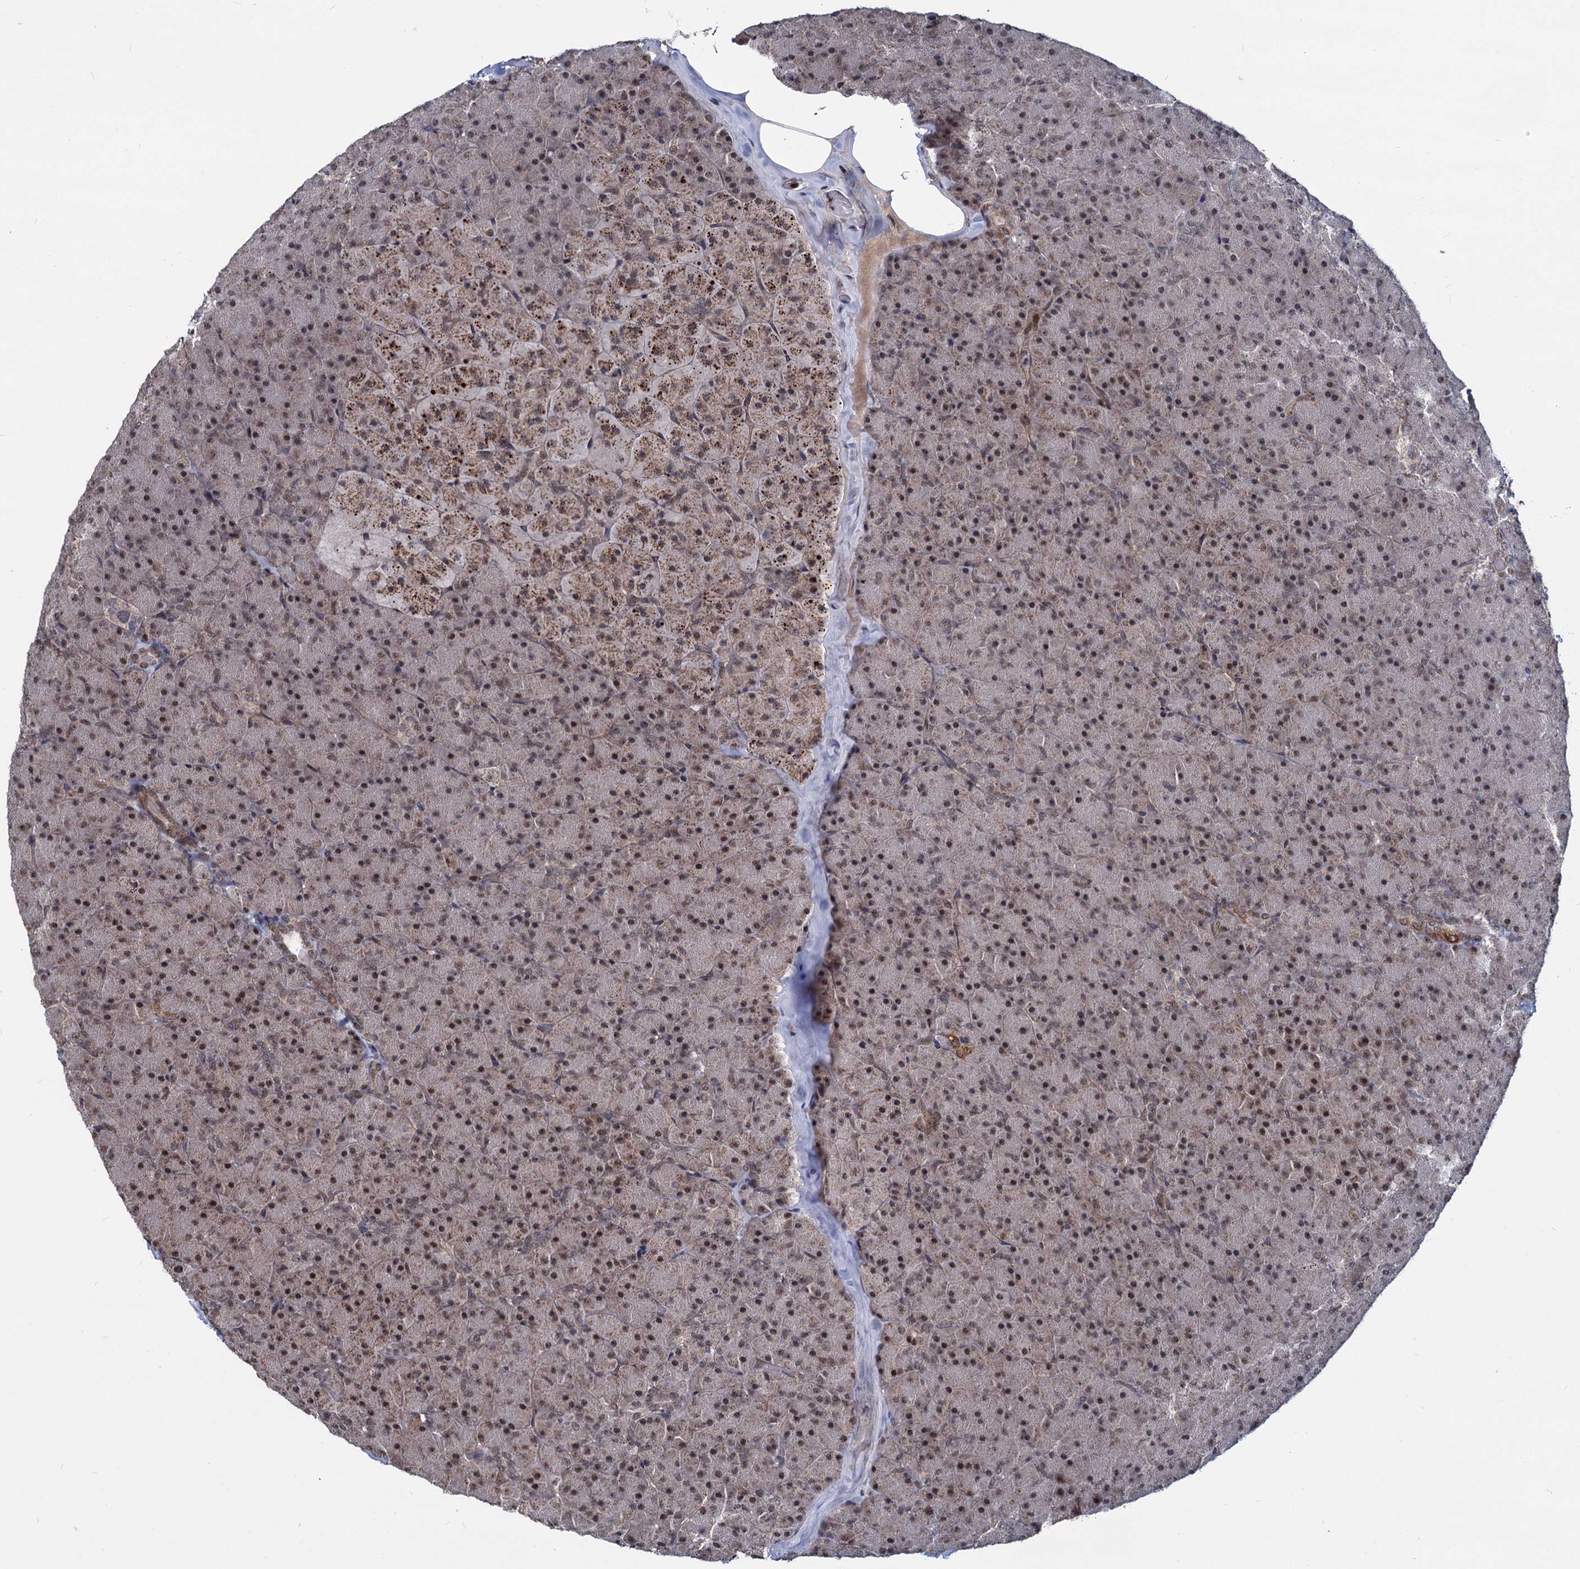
{"staining": {"intensity": "moderate", "quantity": ">75%", "location": "cytoplasmic/membranous,nuclear"}, "tissue": "pancreas", "cell_type": "Exocrine glandular cells", "image_type": "normal", "snomed": [{"axis": "morphology", "description": "Normal tissue, NOS"}, {"axis": "topography", "description": "Pancreas"}], "caption": "Immunohistochemical staining of unremarkable human pancreas displays moderate cytoplasmic/membranous,nuclear protein positivity in about >75% of exocrine glandular cells.", "gene": "UBLCP1", "patient": {"sex": "male", "age": 36}}